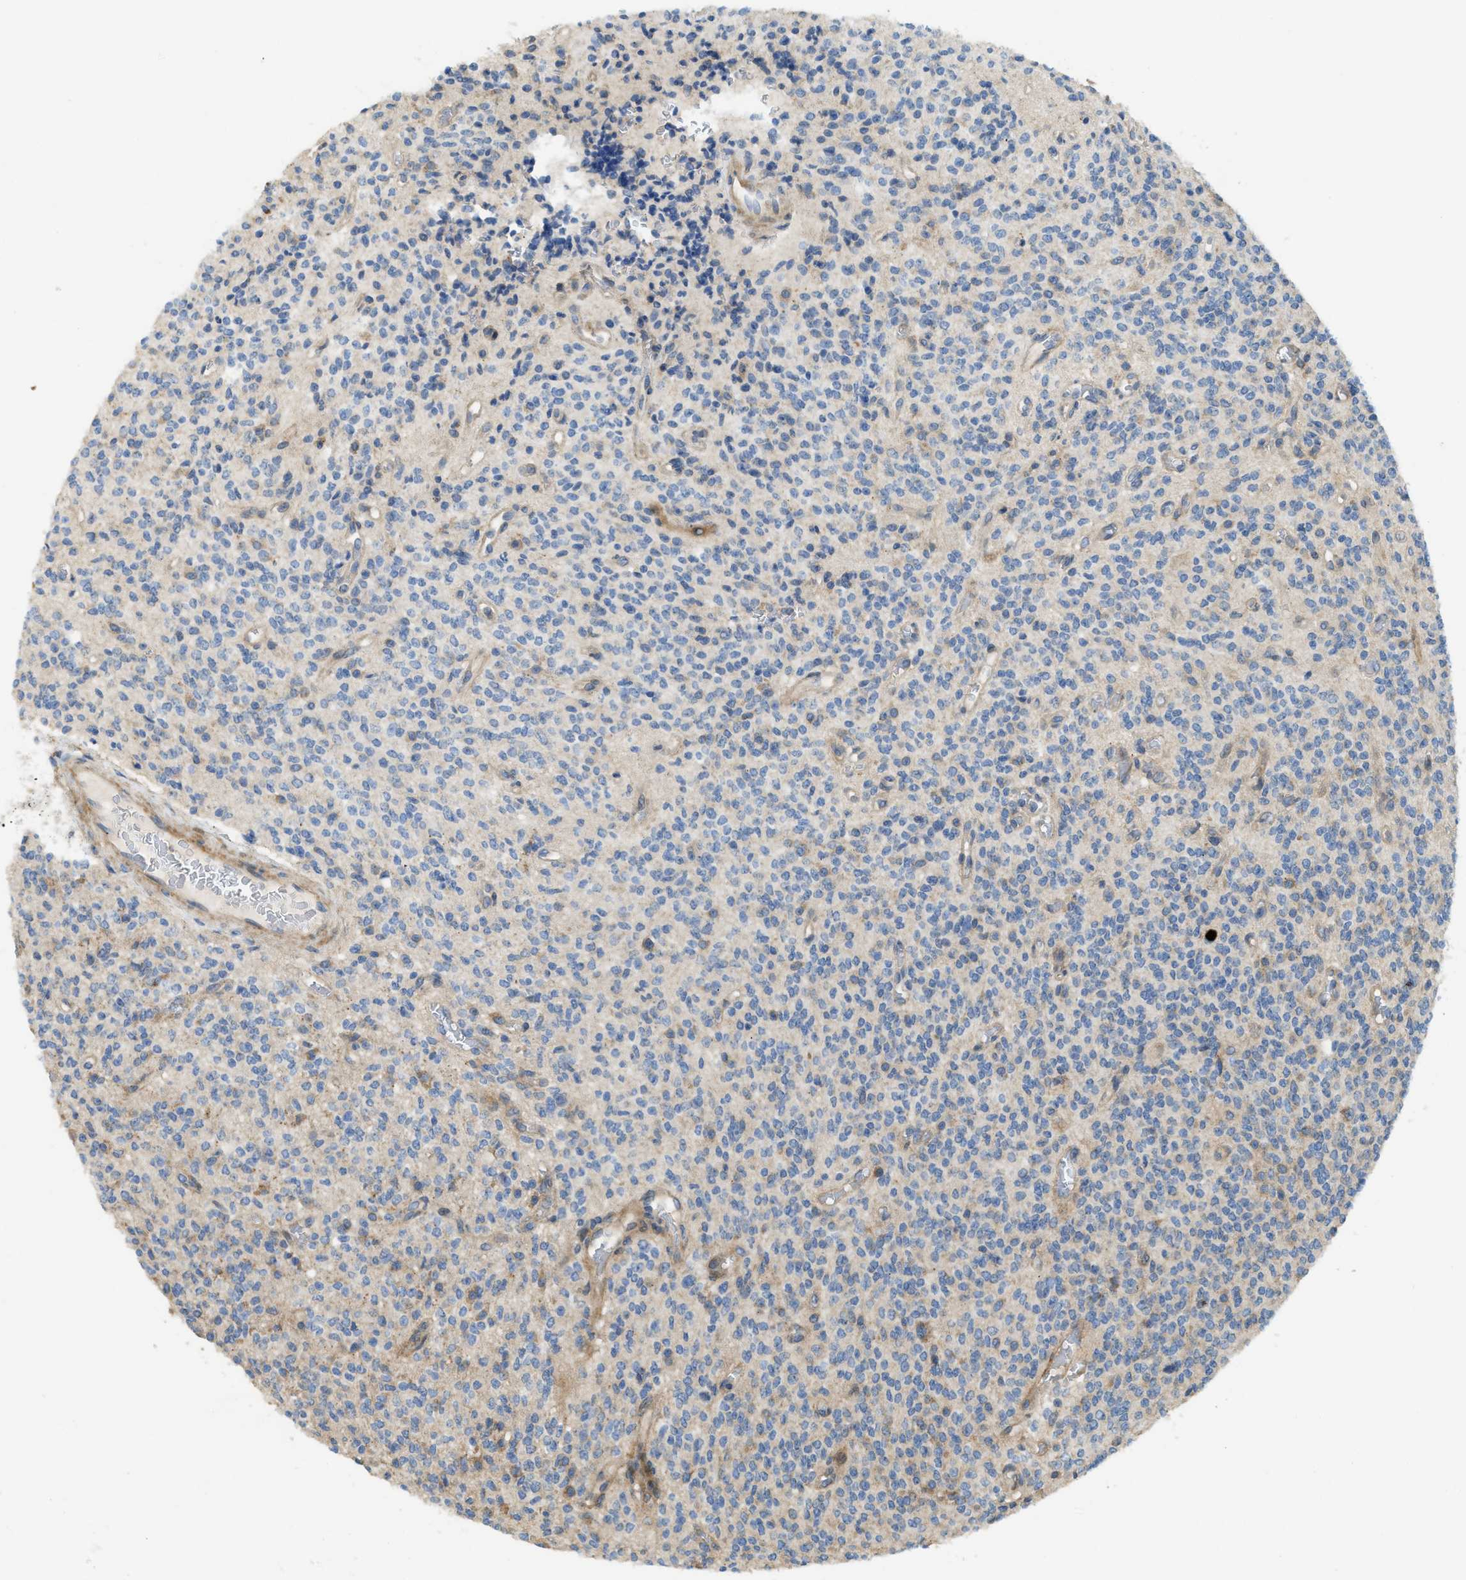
{"staining": {"intensity": "negative", "quantity": "none", "location": "none"}, "tissue": "glioma", "cell_type": "Tumor cells", "image_type": "cancer", "snomed": [{"axis": "morphology", "description": "Glioma, malignant, High grade"}, {"axis": "topography", "description": "Brain"}], "caption": "Immunohistochemistry (IHC) of glioma demonstrates no expression in tumor cells.", "gene": "TMEM68", "patient": {"sex": "male", "age": 34}}